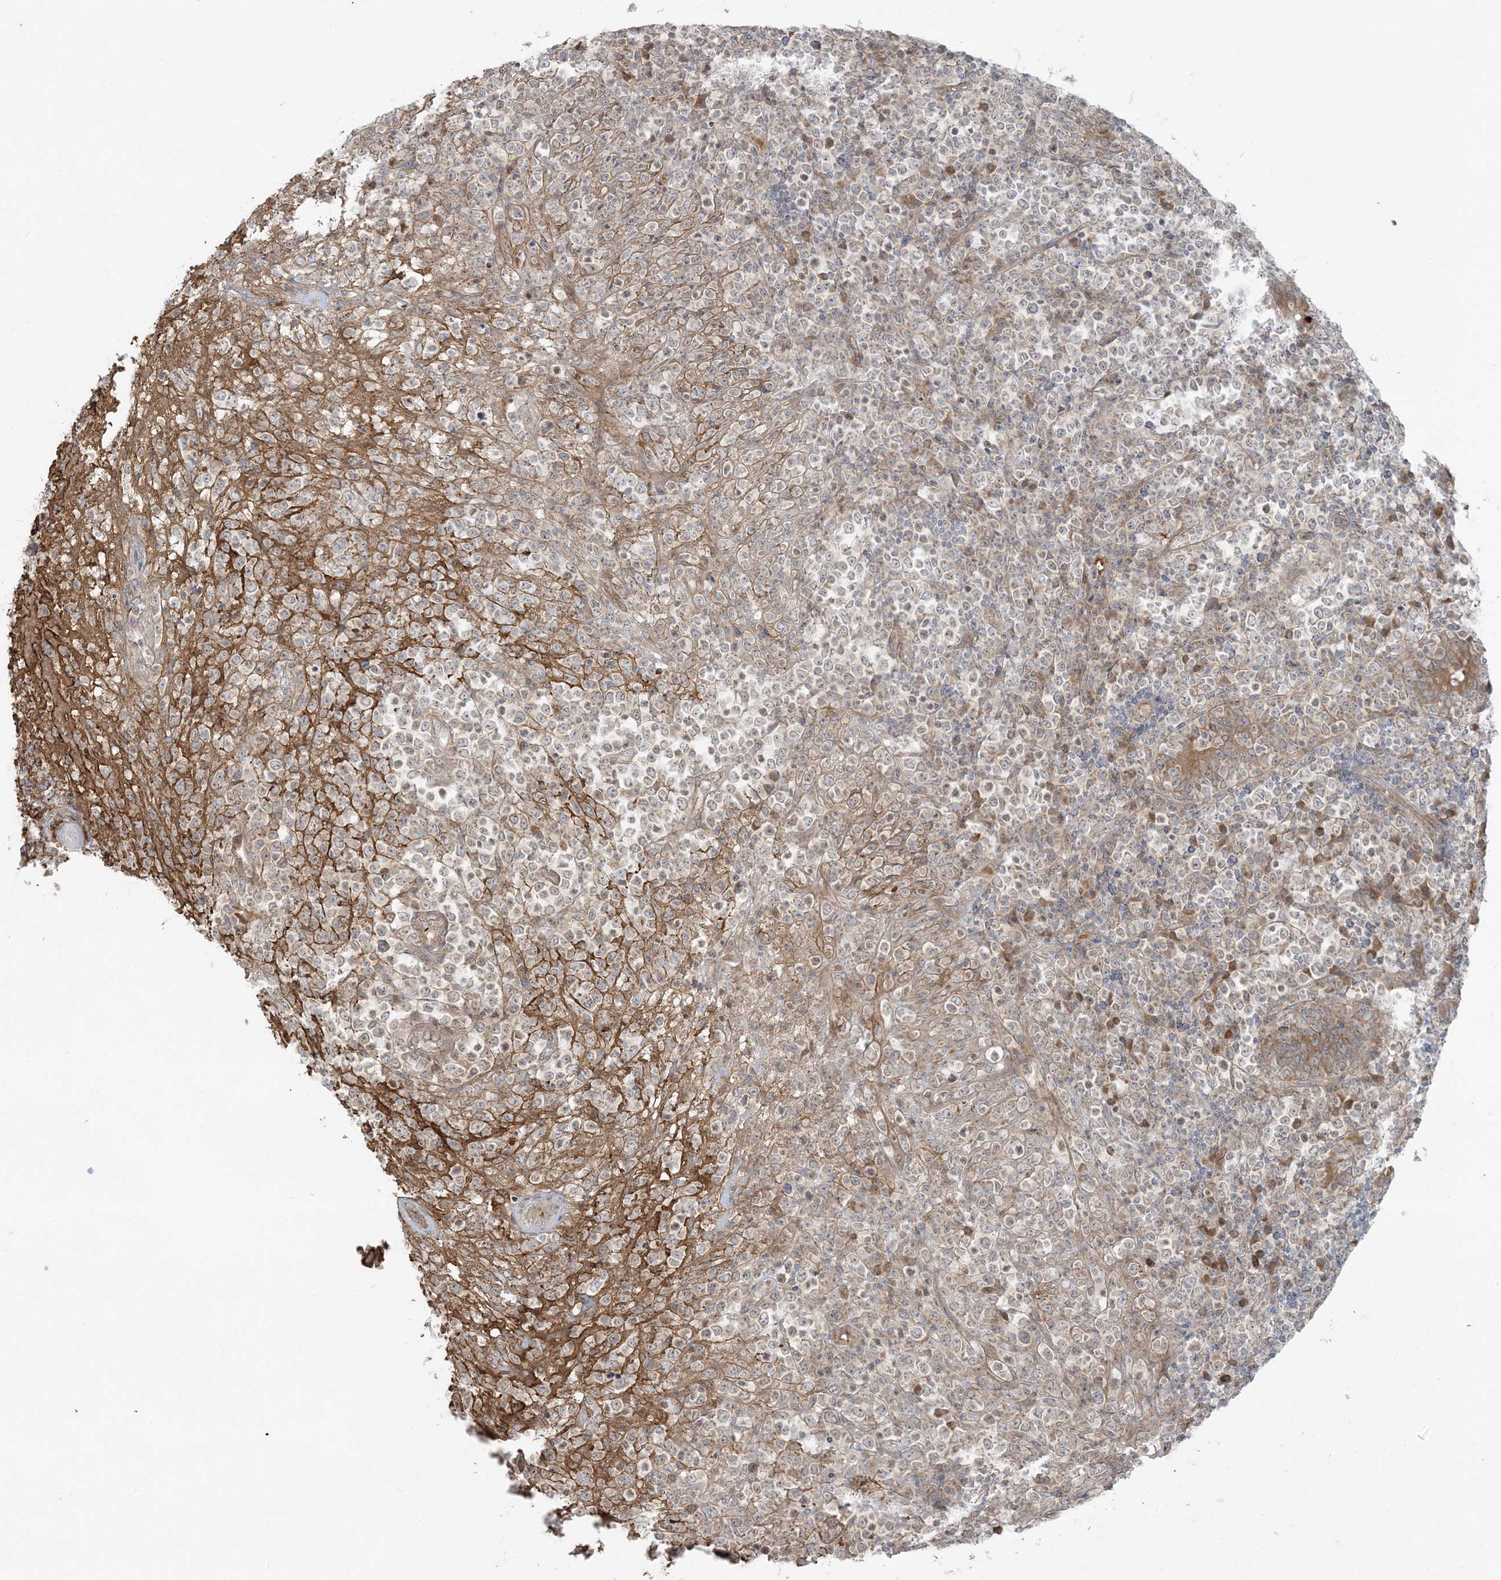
{"staining": {"intensity": "negative", "quantity": "none", "location": "none"}, "tissue": "lymphoma", "cell_type": "Tumor cells", "image_type": "cancer", "snomed": [{"axis": "morphology", "description": "Malignant lymphoma, non-Hodgkin's type, High grade"}, {"axis": "topography", "description": "Colon"}], "caption": "This is an immunohistochemistry (IHC) photomicrograph of lymphoma. There is no expression in tumor cells.", "gene": "ZNF263", "patient": {"sex": "female", "age": 53}}